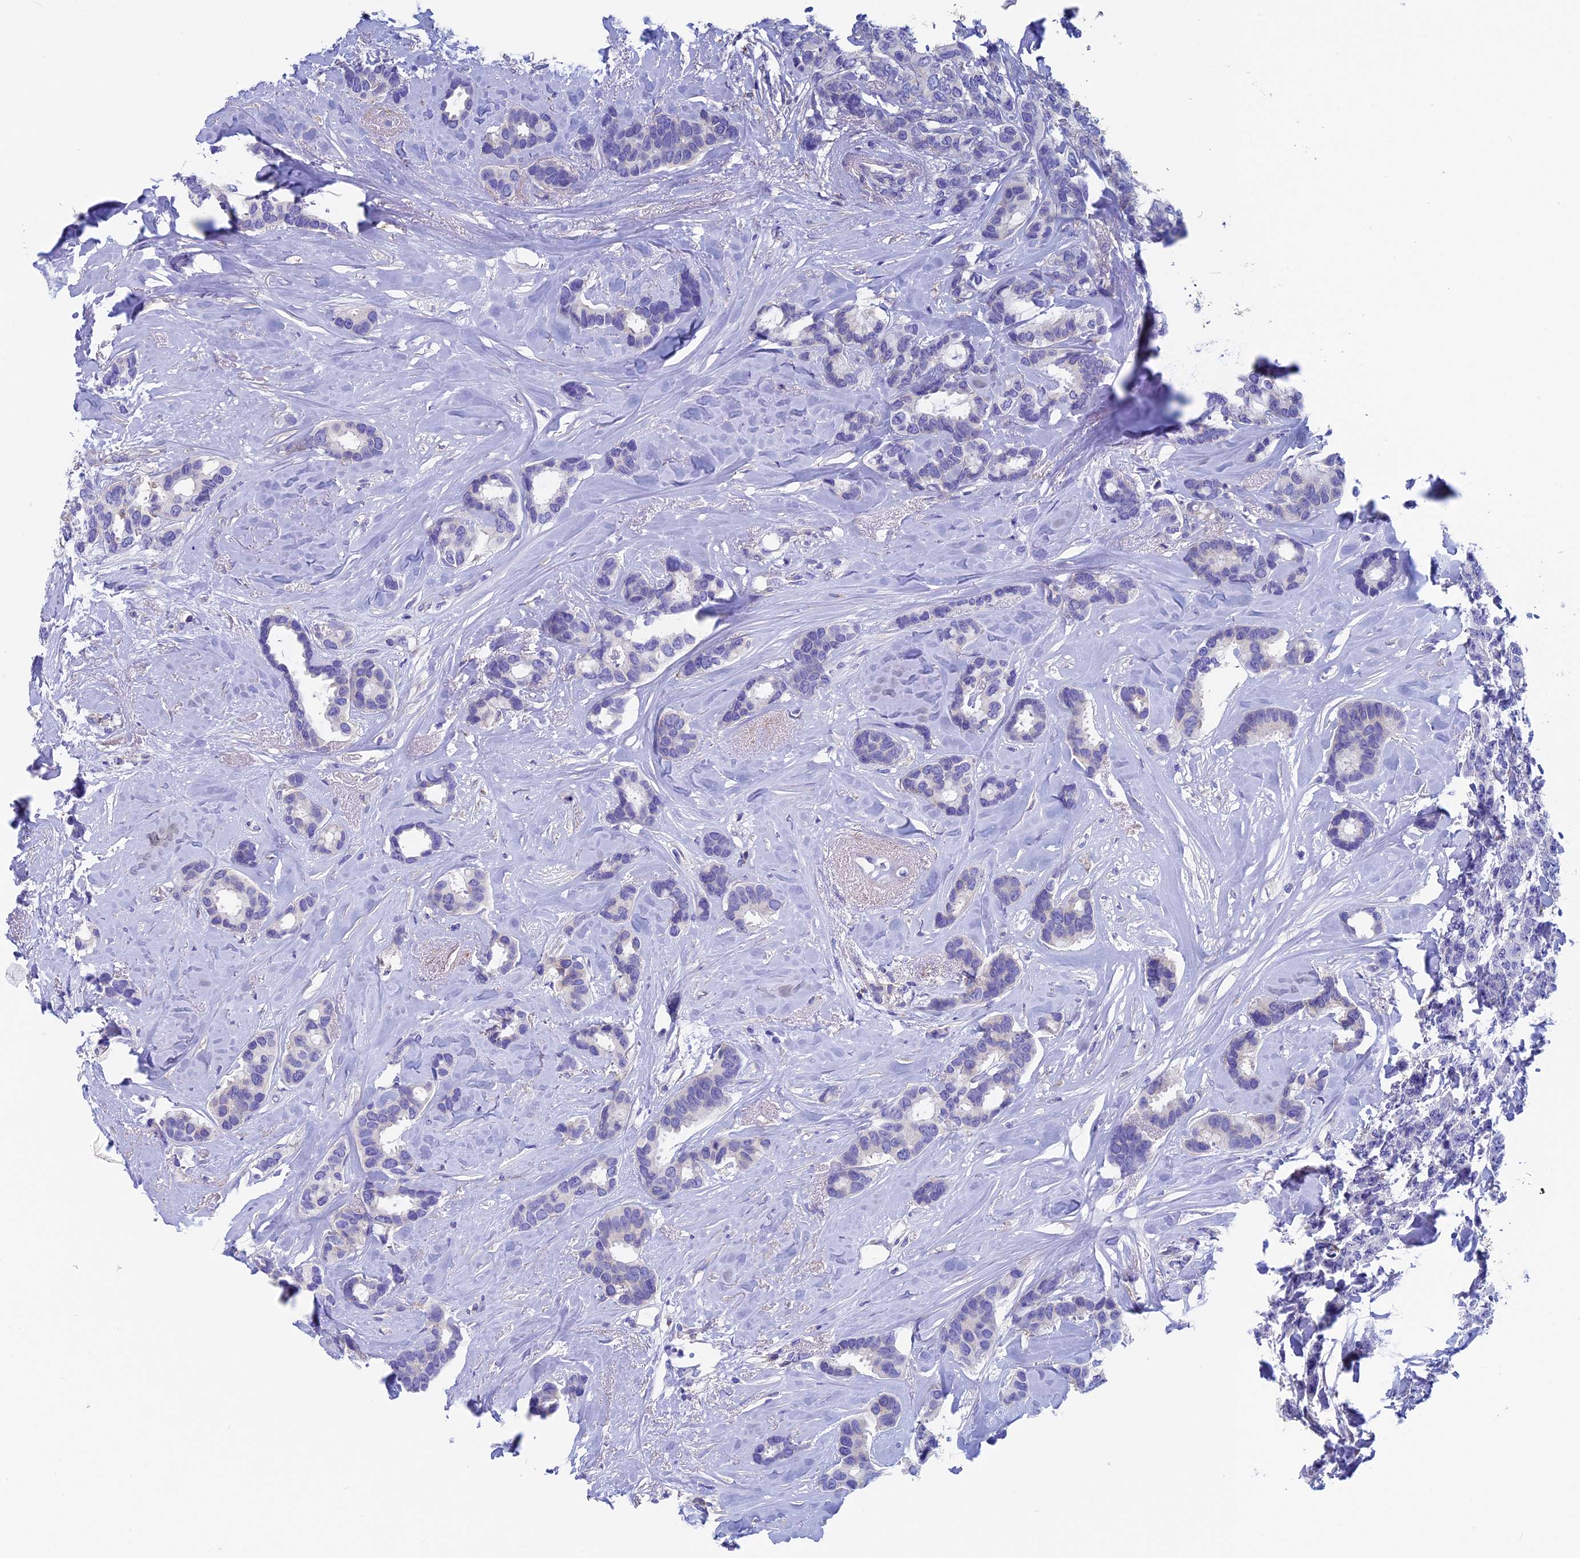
{"staining": {"intensity": "negative", "quantity": "none", "location": "none"}, "tissue": "breast cancer", "cell_type": "Tumor cells", "image_type": "cancer", "snomed": [{"axis": "morphology", "description": "Duct carcinoma"}, {"axis": "topography", "description": "Breast"}], "caption": "This image is of breast cancer stained with immunohistochemistry to label a protein in brown with the nuclei are counter-stained blue. There is no positivity in tumor cells.", "gene": "SEPTIN1", "patient": {"sex": "female", "age": 87}}